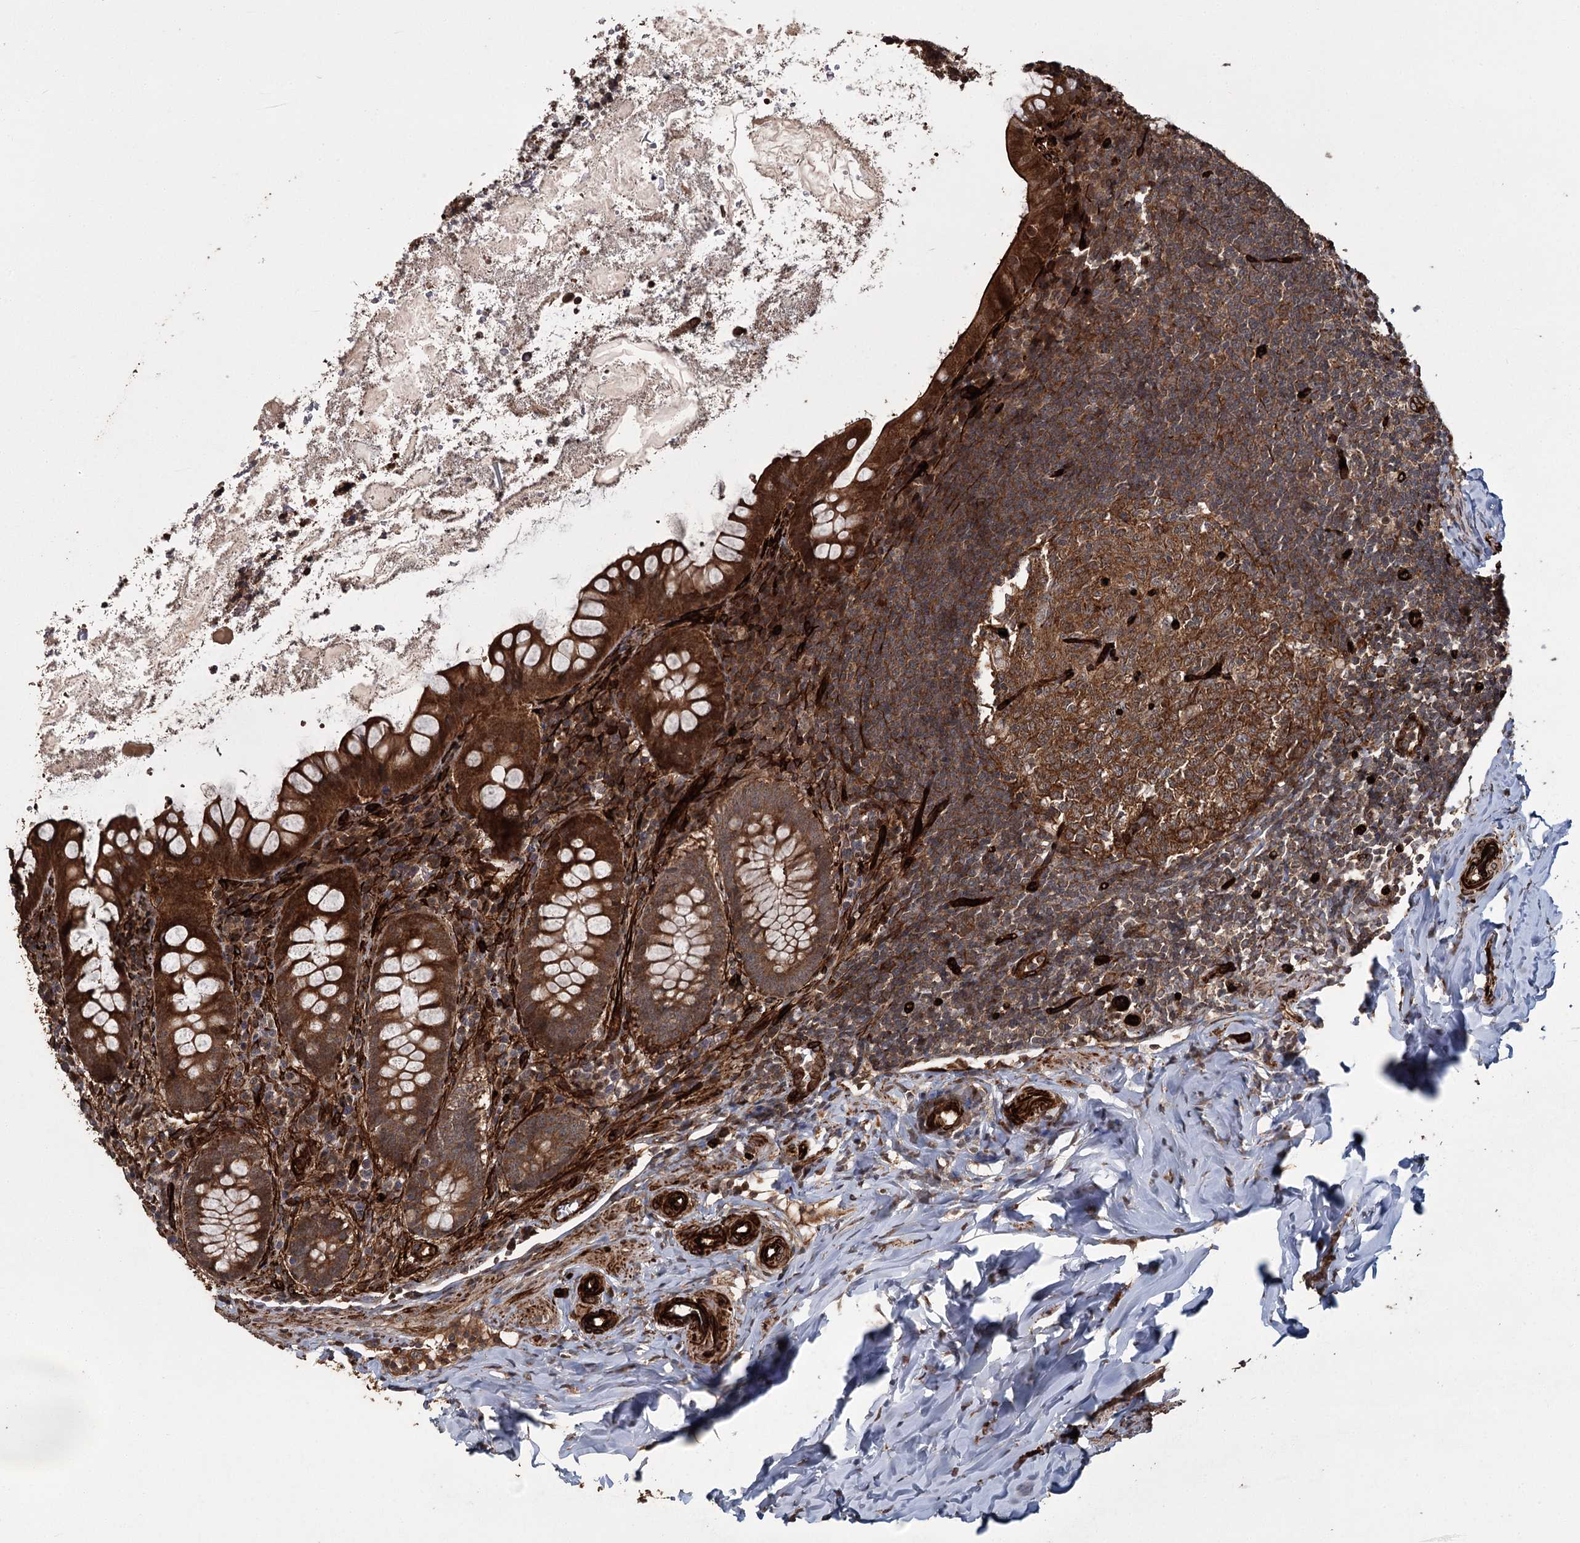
{"staining": {"intensity": "strong", "quantity": ">75%", "location": "cytoplasmic/membranous"}, "tissue": "appendix", "cell_type": "Glandular cells", "image_type": "normal", "snomed": [{"axis": "morphology", "description": "Normal tissue, NOS"}, {"axis": "topography", "description": "Appendix"}], "caption": "IHC staining of unremarkable appendix, which reveals high levels of strong cytoplasmic/membranous staining in about >75% of glandular cells indicating strong cytoplasmic/membranous protein positivity. The staining was performed using DAB (brown) for protein detection and nuclei were counterstained in hematoxylin (blue).", "gene": "RPAP3", "patient": {"sex": "female", "age": 33}}